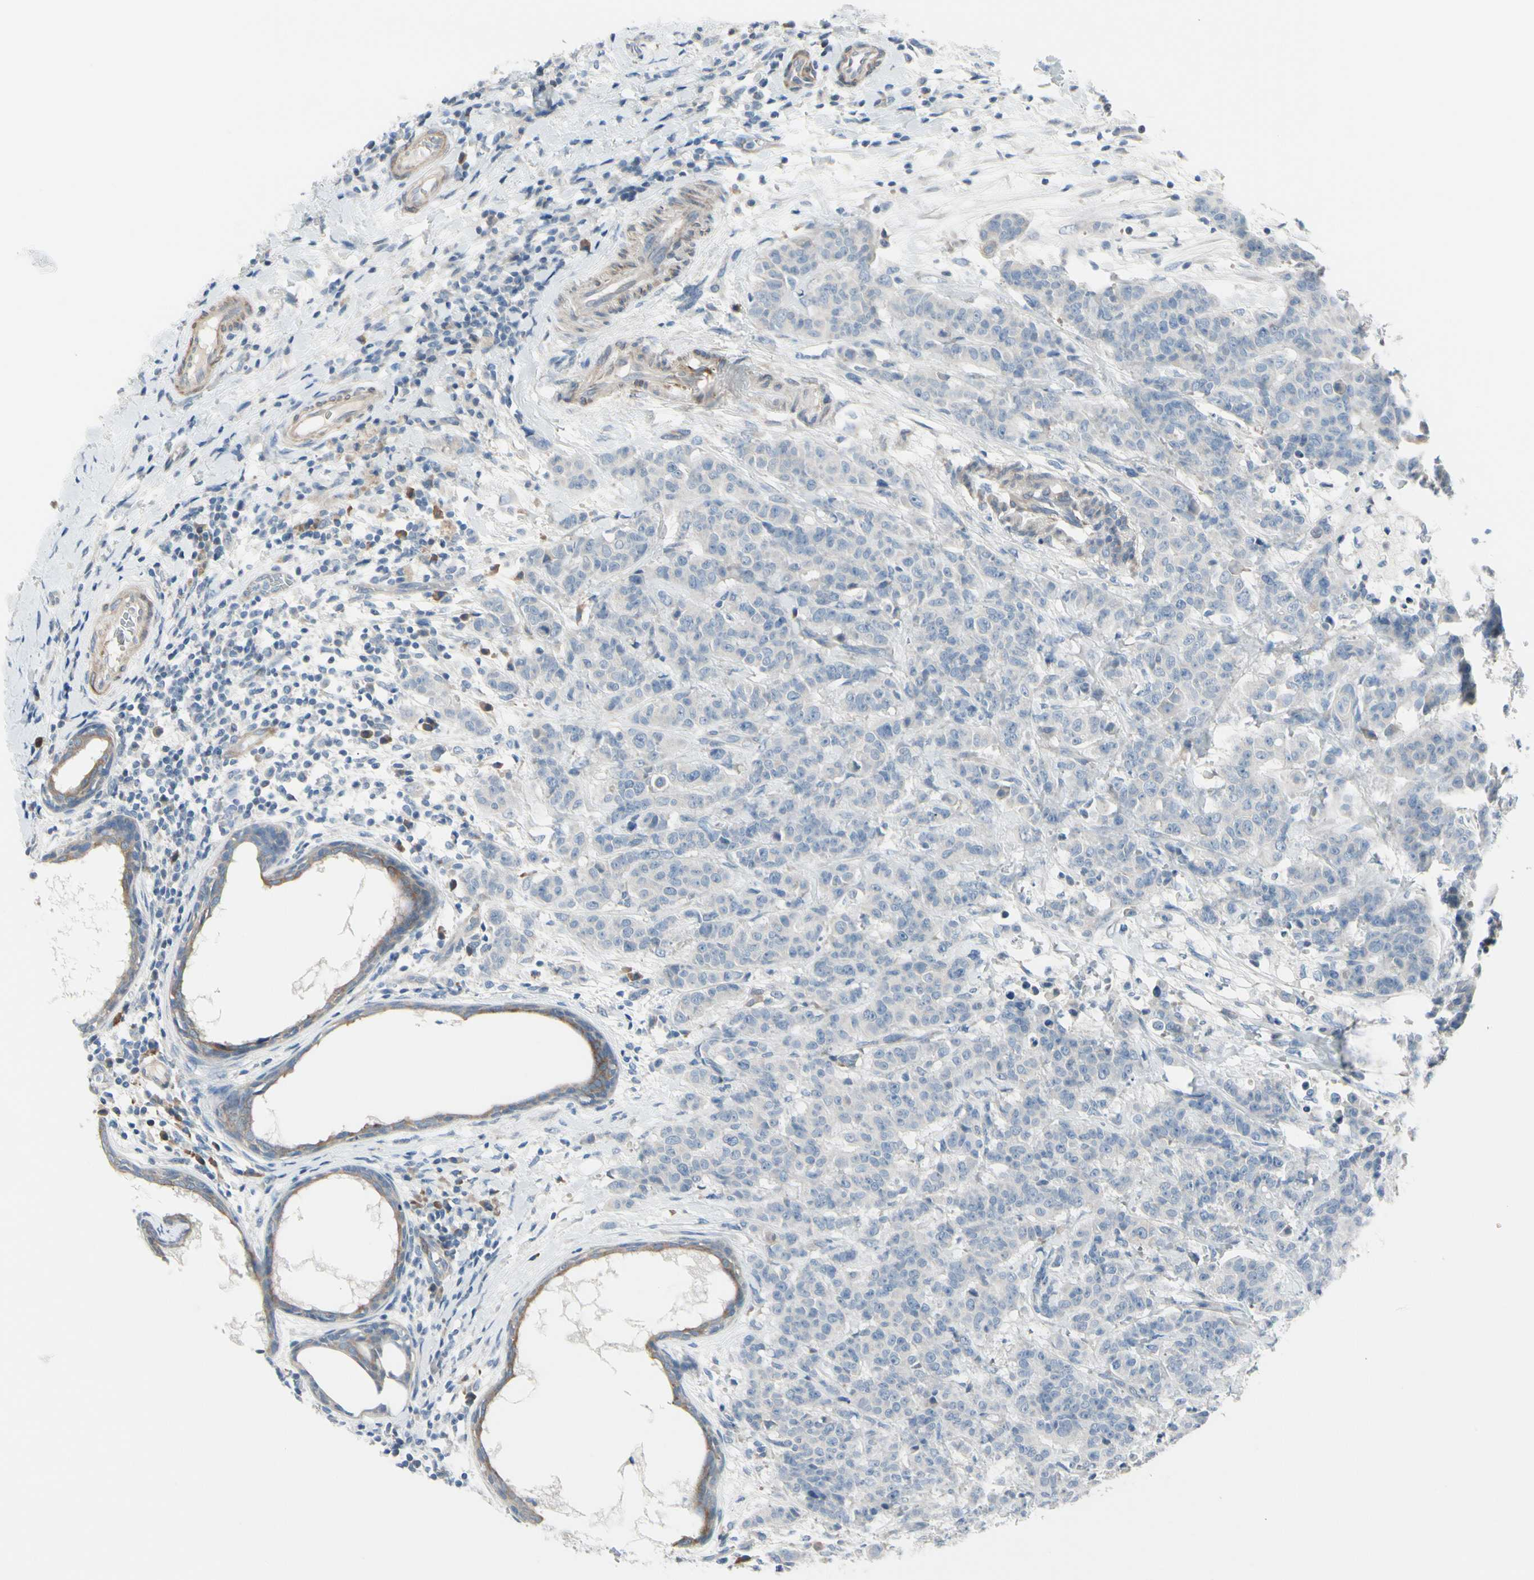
{"staining": {"intensity": "negative", "quantity": "none", "location": "none"}, "tissue": "breast cancer", "cell_type": "Tumor cells", "image_type": "cancer", "snomed": [{"axis": "morphology", "description": "Duct carcinoma"}, {"axis": "topography", "description": "Breast"}], "caption": "This is a image of immunohistochemistry staining of breast intraductal carcinoma, which shows no expression in tumor cells.", "gene": "MAP2", "patient": {"sex": "female", "age": 40}}